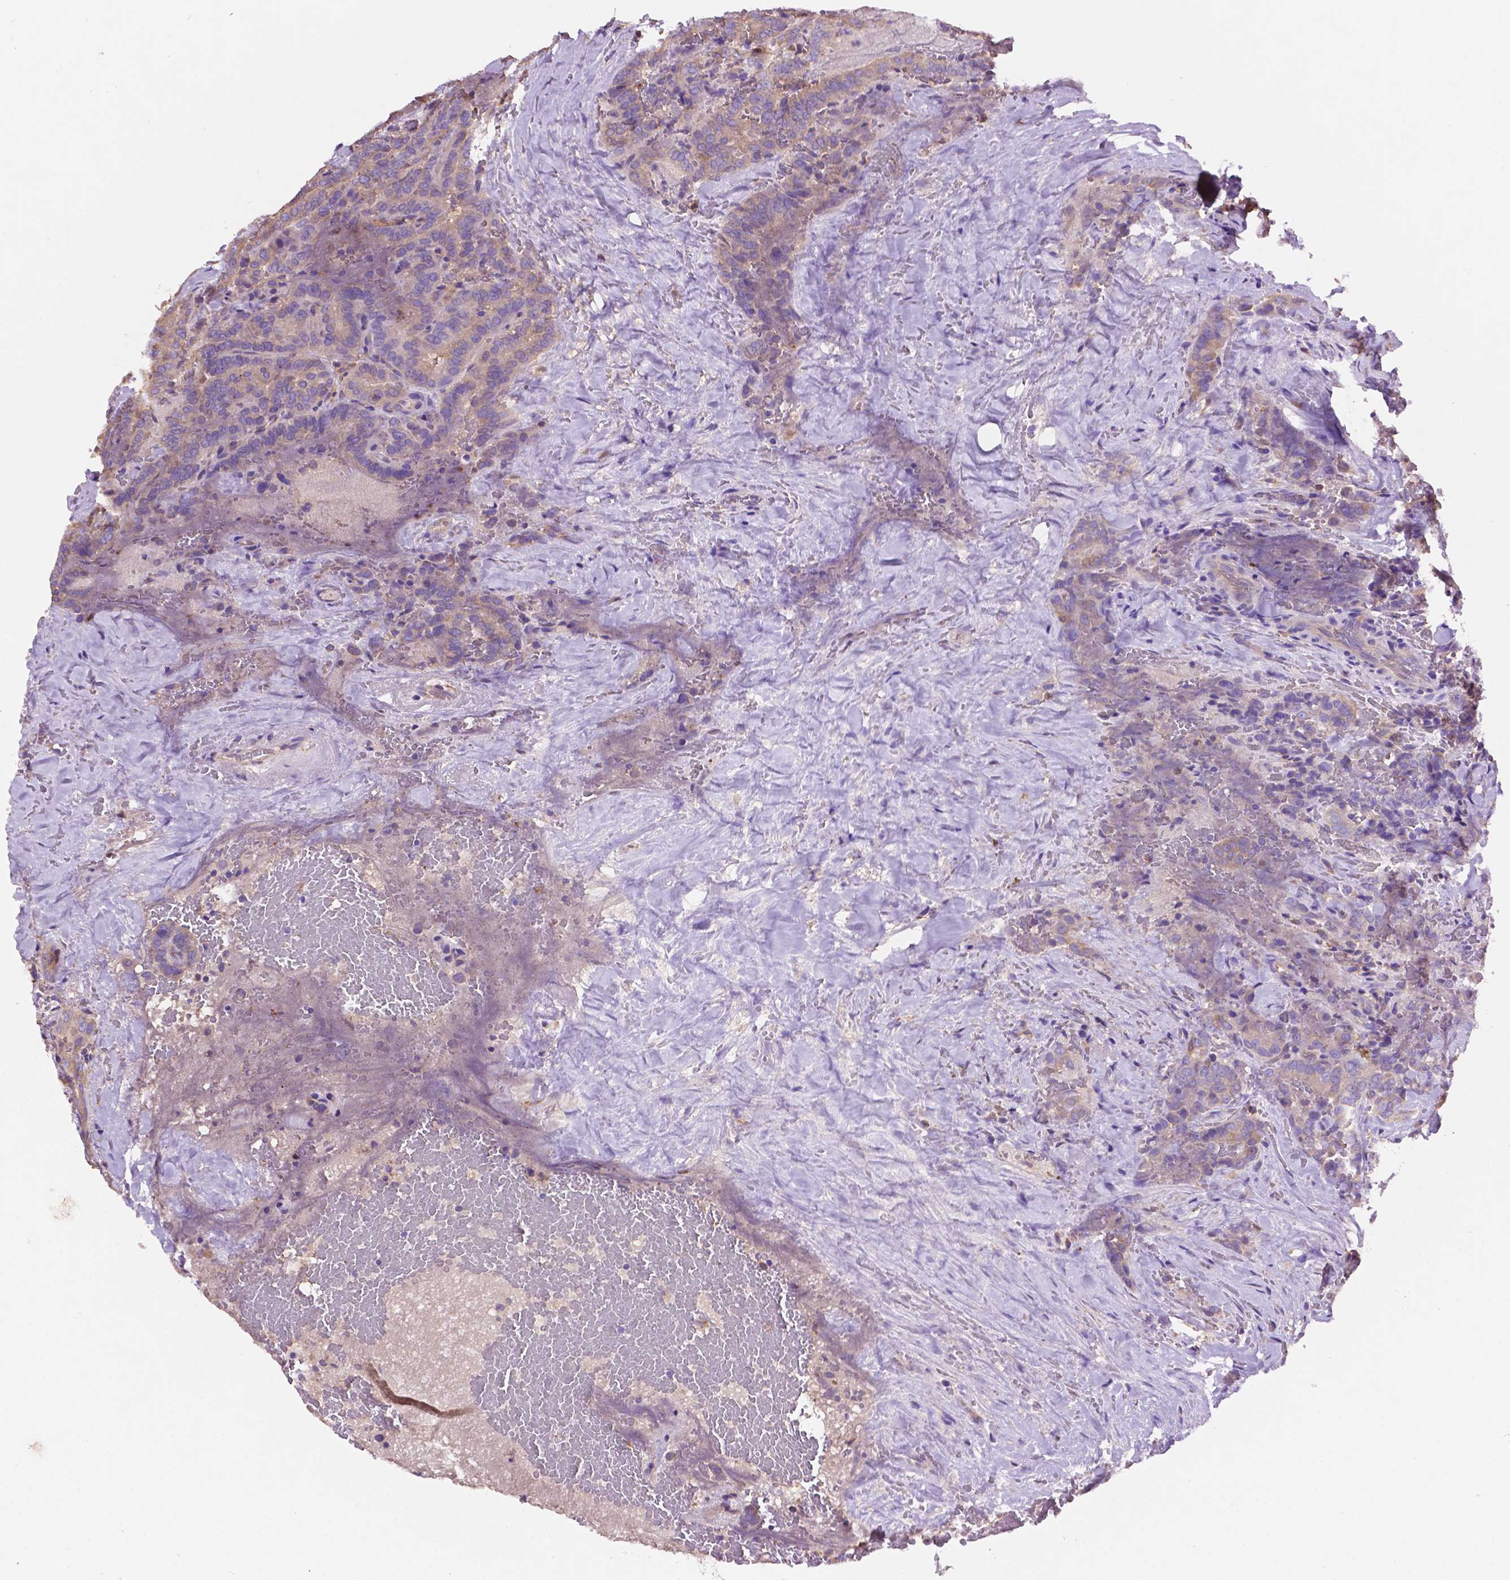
{"staining": {"intensity": "weak", "quantity": "<25%", "location": "cytoplasmic/membranous"}, "tissue": "thyroid cancer", "cell_type": "Tumor cells", "image_type": "cancer", "snomed": [{"axis": "morphology", "description": "Papillary adenocarcinoma, NOS"}, {"axis": "topography", "description": "Thyroid gland"}], "caption": "Immunohistochemical staining of thyroid cancer shows no significant positivity in tumor cells.", "gene": "GDPD5", "patient": {"sex": "male", "age": 61}}